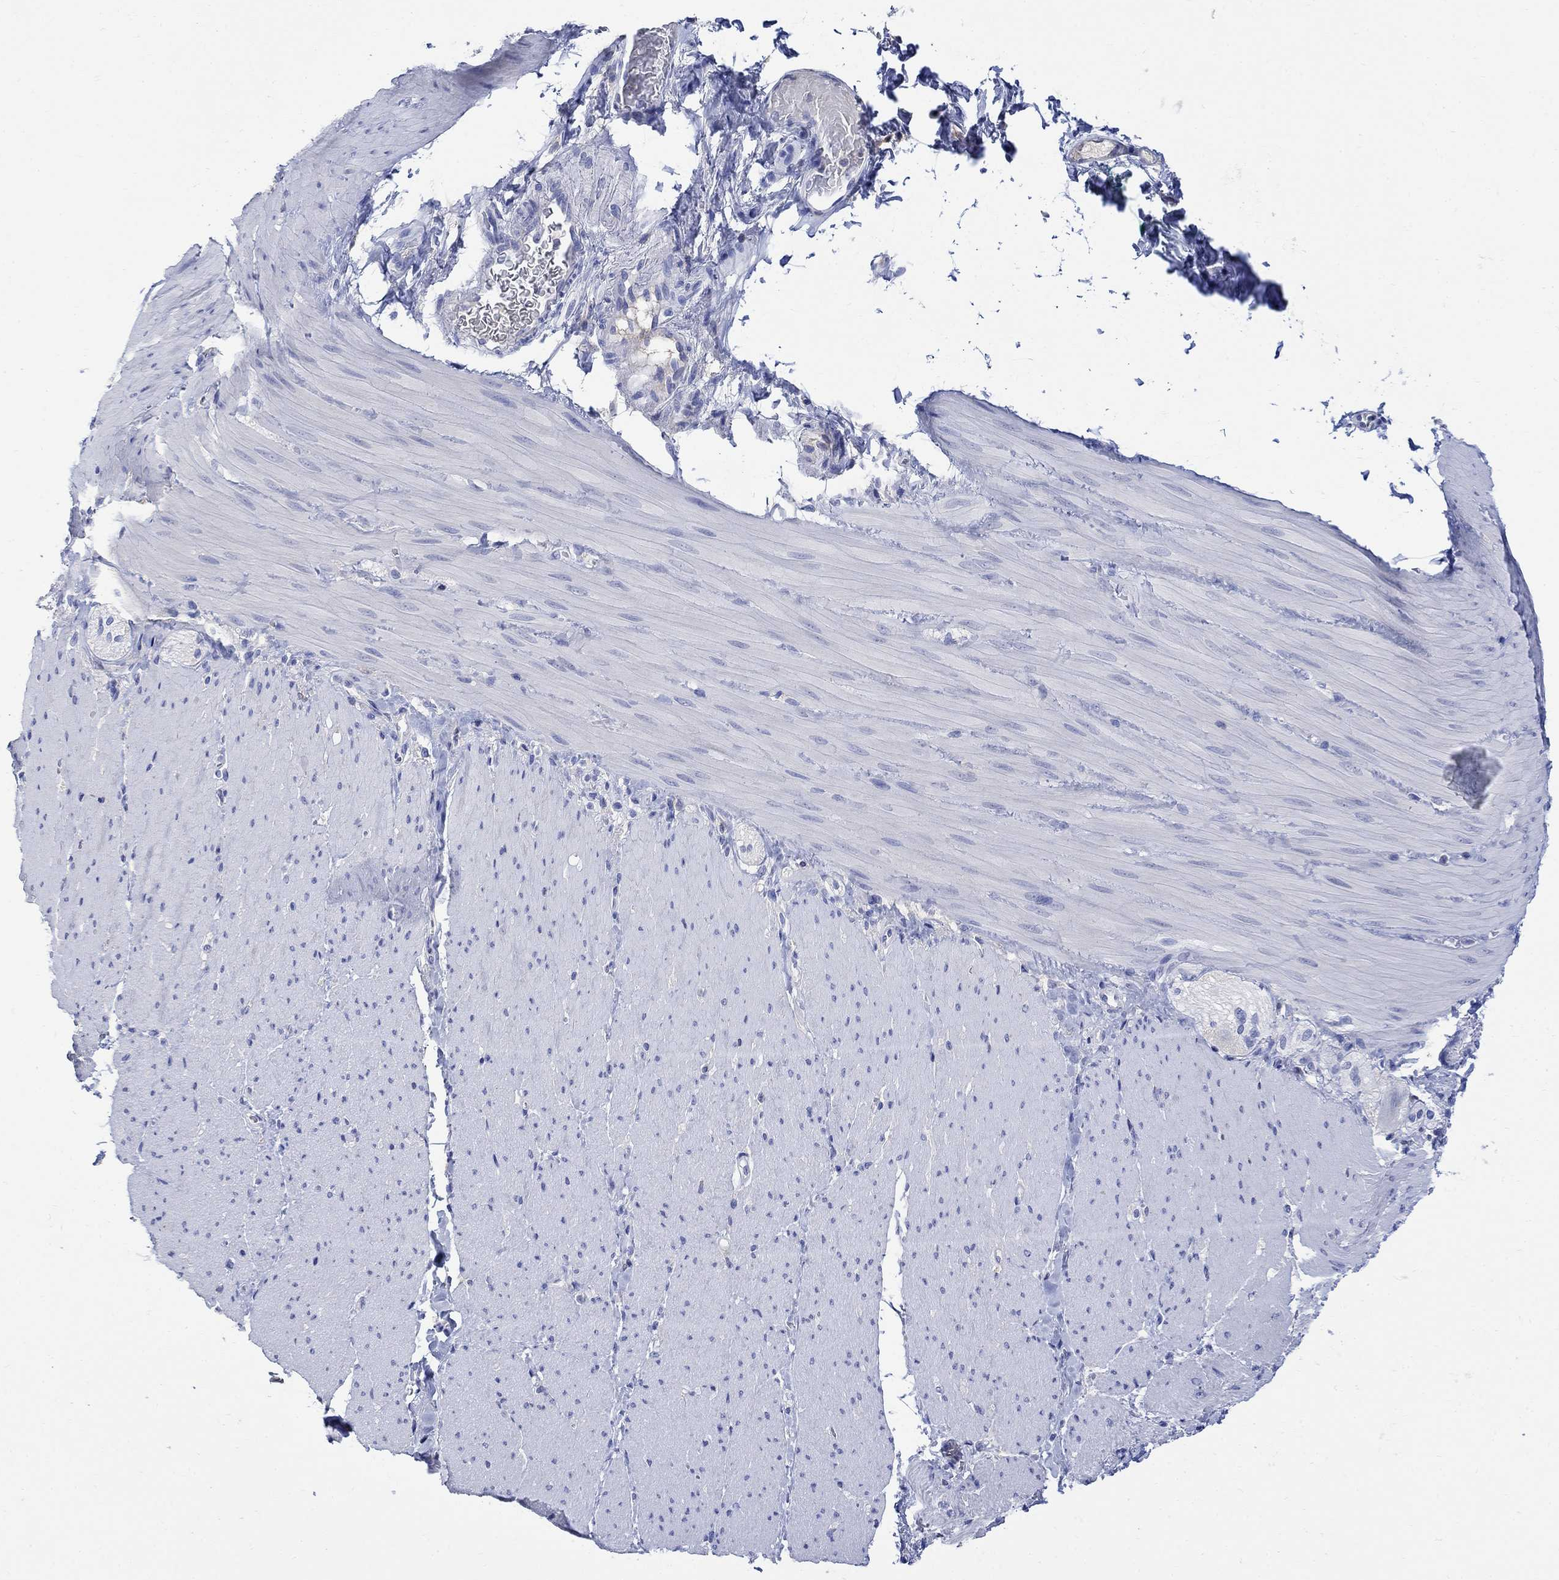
{"staining": {"intensity": "negative", "quantity": "none", "location": "none"}, "tissue": "adipose tissue", "cell_type": "Adipocytes", "image_type": "normal", "snomed": [{"axis": "morphology", "description": "Normal tissue, NOS"}, {"axis": "topography", "description": "Smooth muscle"}, {"axis": "topography", "description": "Duodenum"}, {"axis": "topography", "description": "Peripheral nerve tissue"}], "caption": "A high-resolution photomicrograph shows immunohistochemistry (IHC) staining of benign adipose tissue, which reveals no significant expression in adipocytes.", "gene": "GCM1", "patient": {"sex": "female", "age": 61}}